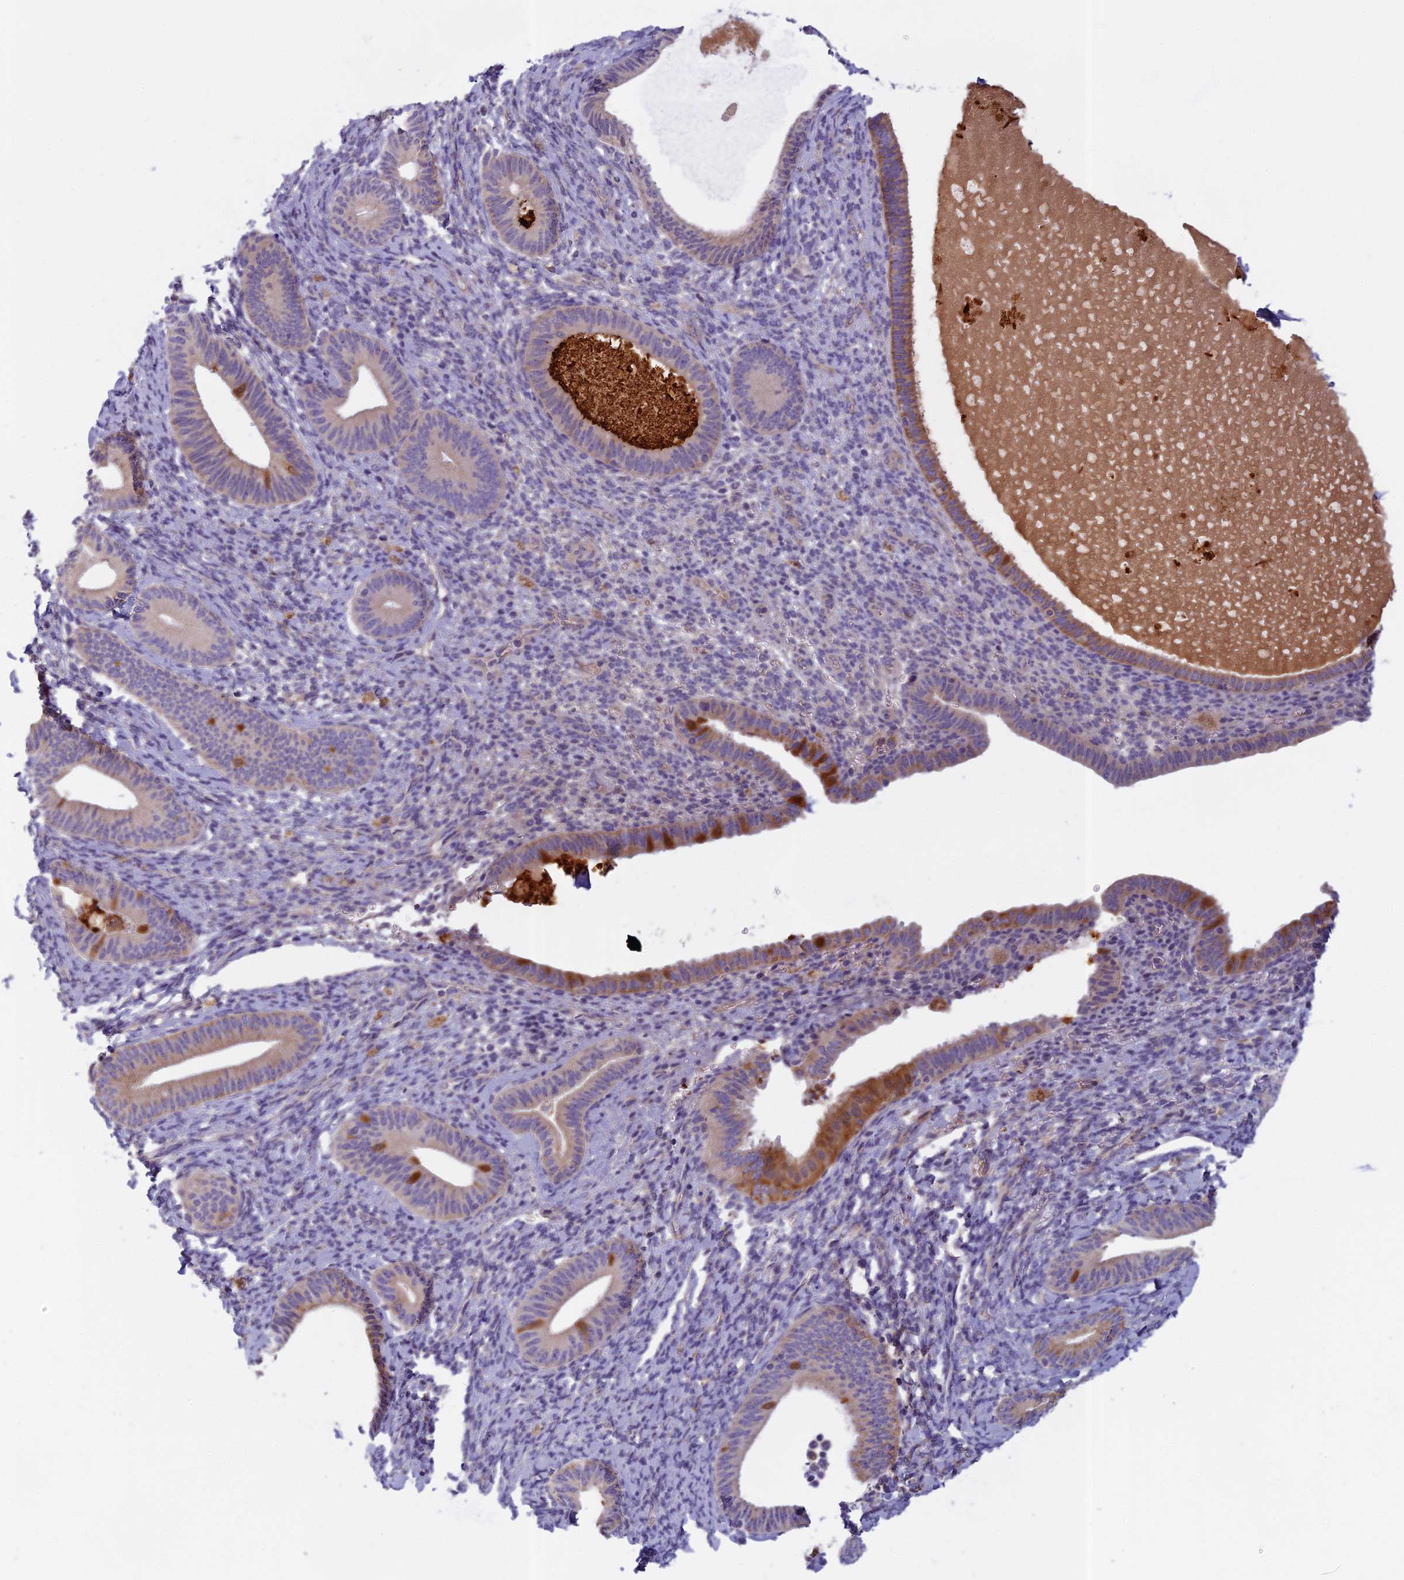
{"staining": {"intensity": "negative", "quantity": "none", "location": "none"}, "tissue": "endometrium", "cell_type": "Cells in endometrial stroma", "image_type": "normal", "snomed": [{"axis": "morphology", "description": "Normal tissue, NOS"}, {"axis": "topography", "description": "Endometrium"}], "caption": "A high-resolution image shows immunohistochemistry staining of normal endometrium, which reveals no significant positivity in cells in endometrial stroma.", "gene": "SEMA7A", "patient": {"sex": "female", "age": 65}}